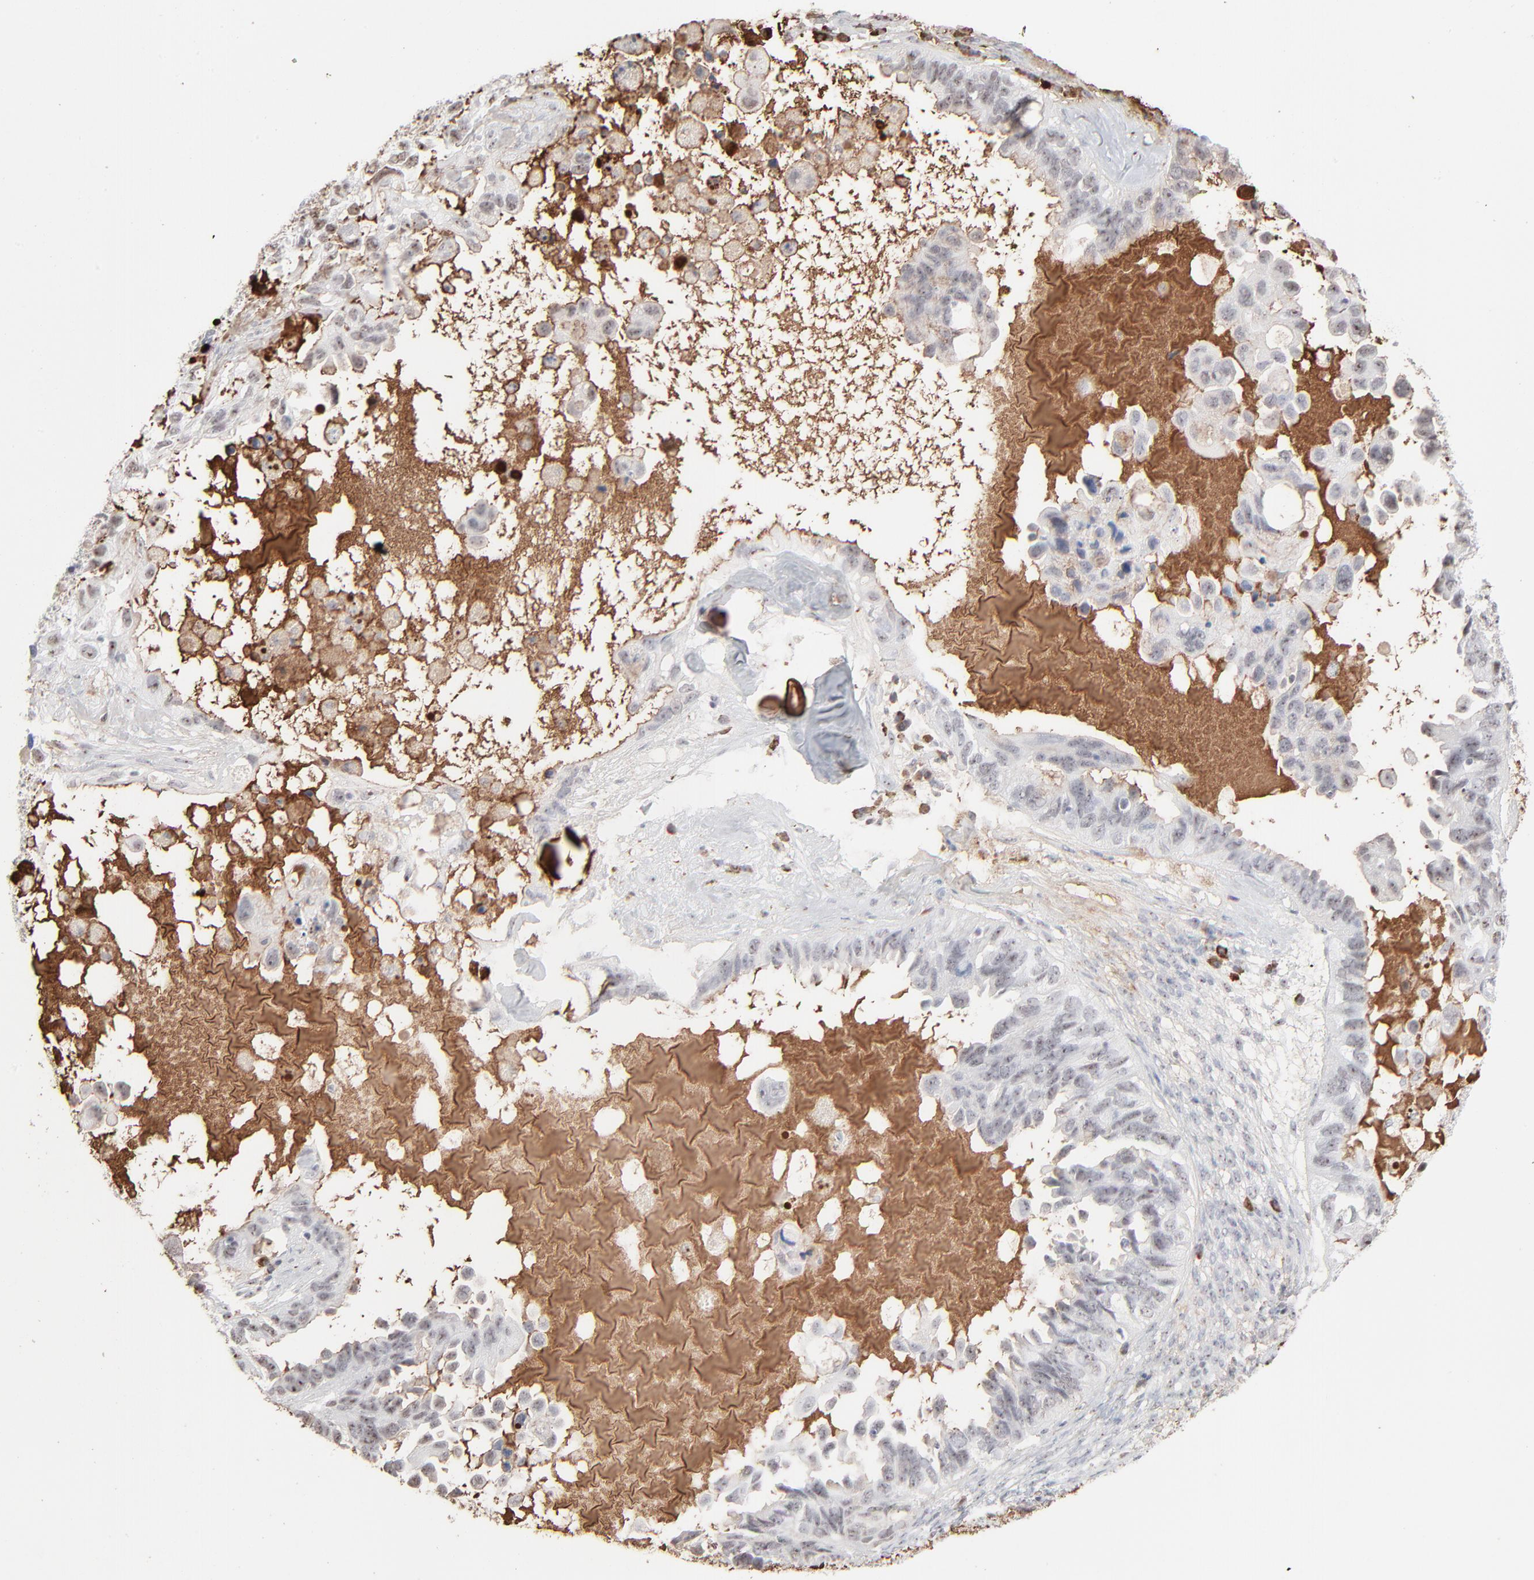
{"staining": {"intensity": "weak", "quantity": "<25%", "location": "nuclear"}, "tissue": "ovarian cancer", "cell_type": "Tumor cells", "image_type": "cancer", "snomed": [{"axis": "morphology", "description": "Cystadenocarcinoma, serous, NOS"}, {"axis": "topography", "description": "Ovary"}], "caption": "The immunohistochemistry image has no significant positivity in tumor cells of ovarian cancer (serous cystadenocarcinoma) tissue. (Stains: DAB (3,3'-diaminobenzidine) immunohistochemistry with hematoxylin counter stain, Microscopy: brightfield microscopy at high magnification).", "gene": "MPHOSPH6", "patient": {"sex": "female", "age": 82}}